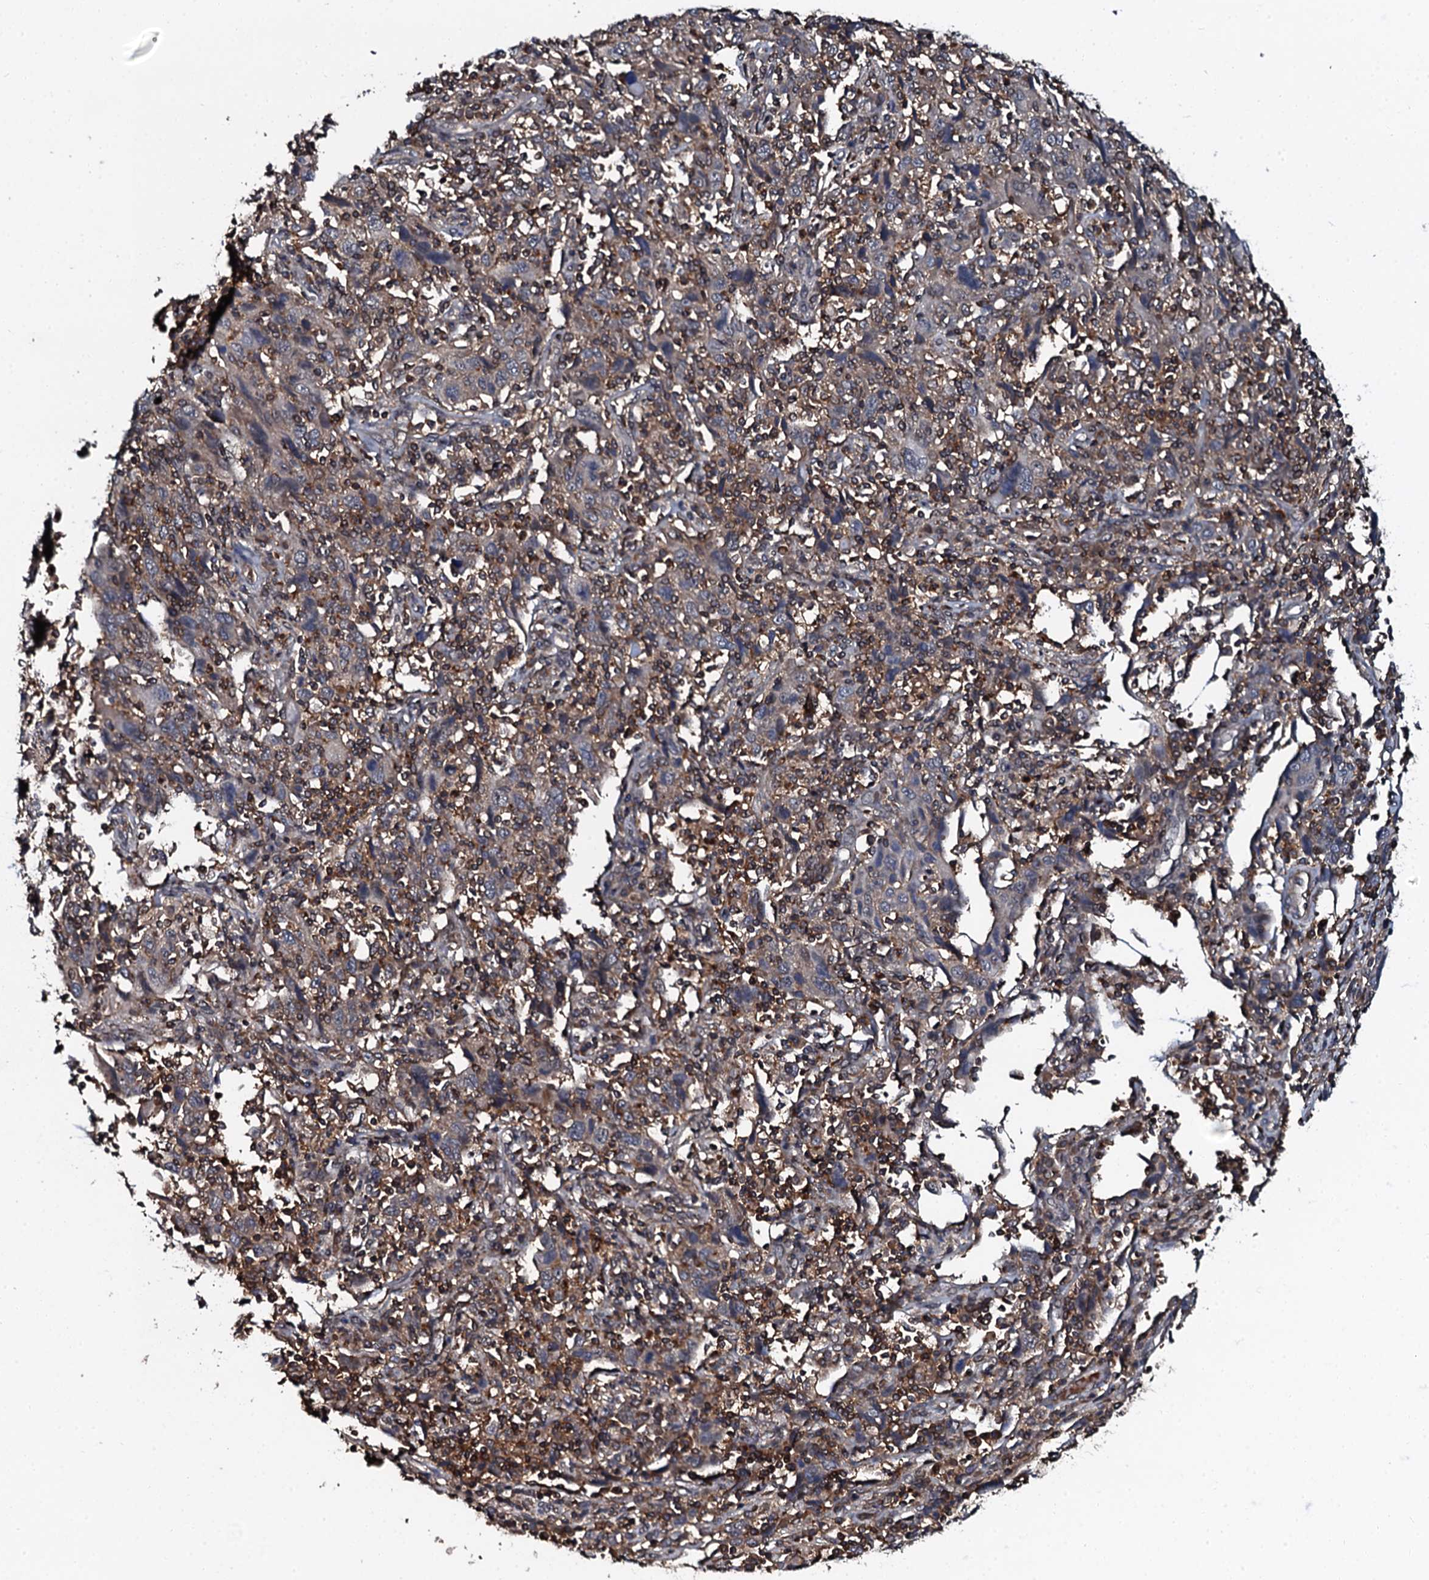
{"staining": {"intensity": "weak", "quantity": "<25%", "location": "cytoplasmic/membranous"}, "tissue": "cervical cancer", "cell_type": "Tumor cells", "image_type": "cancer", "snomed": [{"axis": "morphology", "description": "Squamous cell carcinoma, NOS"}, {"axis": "topography", "description": "Cervix"}], "caption": "Human cervical cancer (squamous cell carcinoma) stained for a protein using immunohistochemistry (IHC) reveals no expression in tumor cells.", "gene": "N4BP1", "patient": {"sex": "female", "age": 46}}